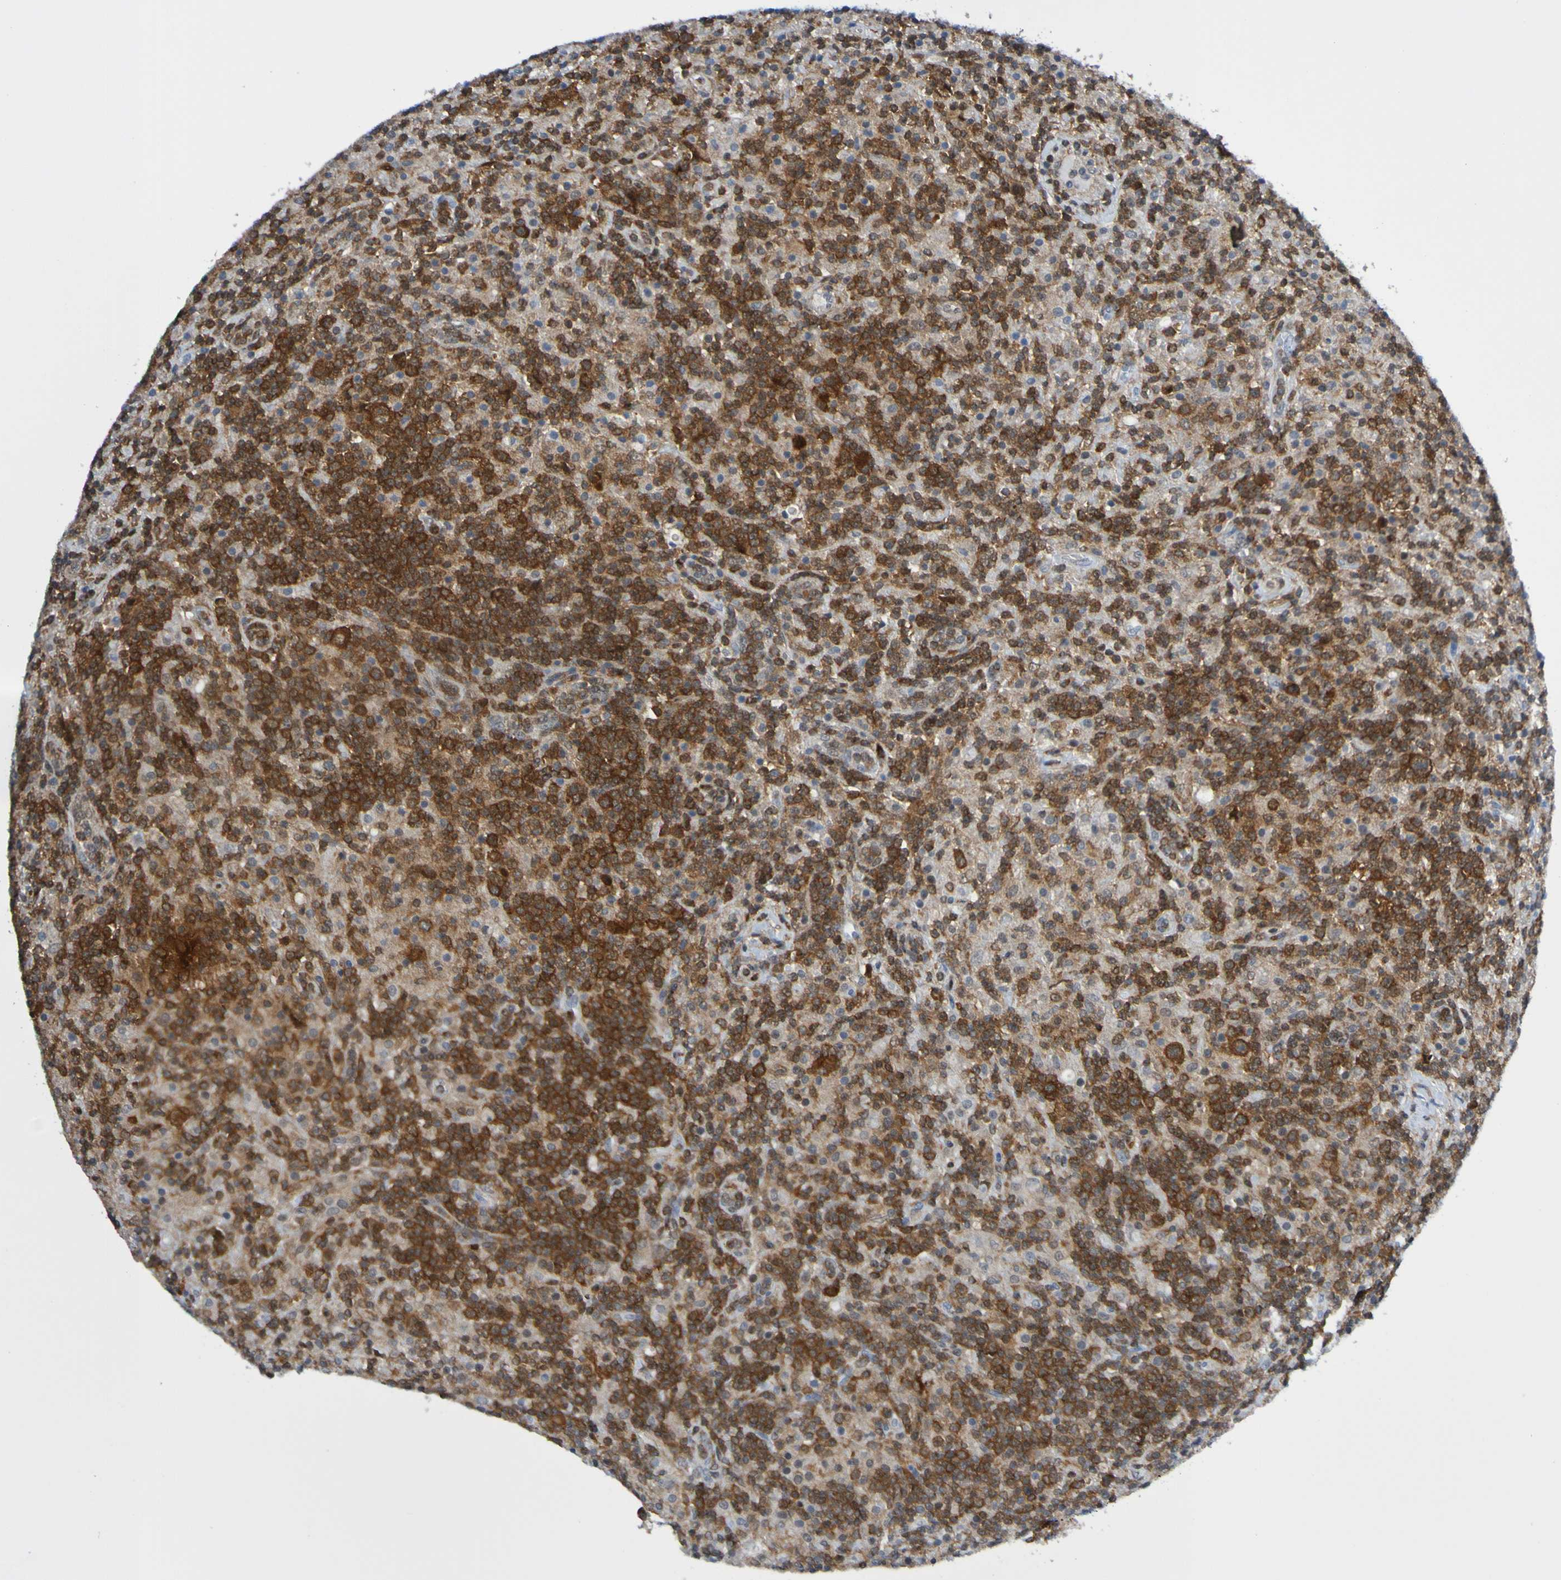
{"staining": {"intensity": "strong", "quantity": ">75%", "location": "cytoplasmic/membranous"}, "tissue": "lymphoma", "cell_type": "Tumor cells", "image_type": "cancer", "snomed": [{"axis": "morphology", "description": "Hodgkin's disease, NOS"}, {"axis": "topography", "description": "Lymph node"}], "caption": "DAB (3,3'-diaminobenzidine) immunohistochemical staining of human Hodgkin's disease reveals strong cytoplasmic/membranous protein staining in about >75% of tumor cells.", "gene": "ATIC", "patient": {"sex": "male", "age": 70}}